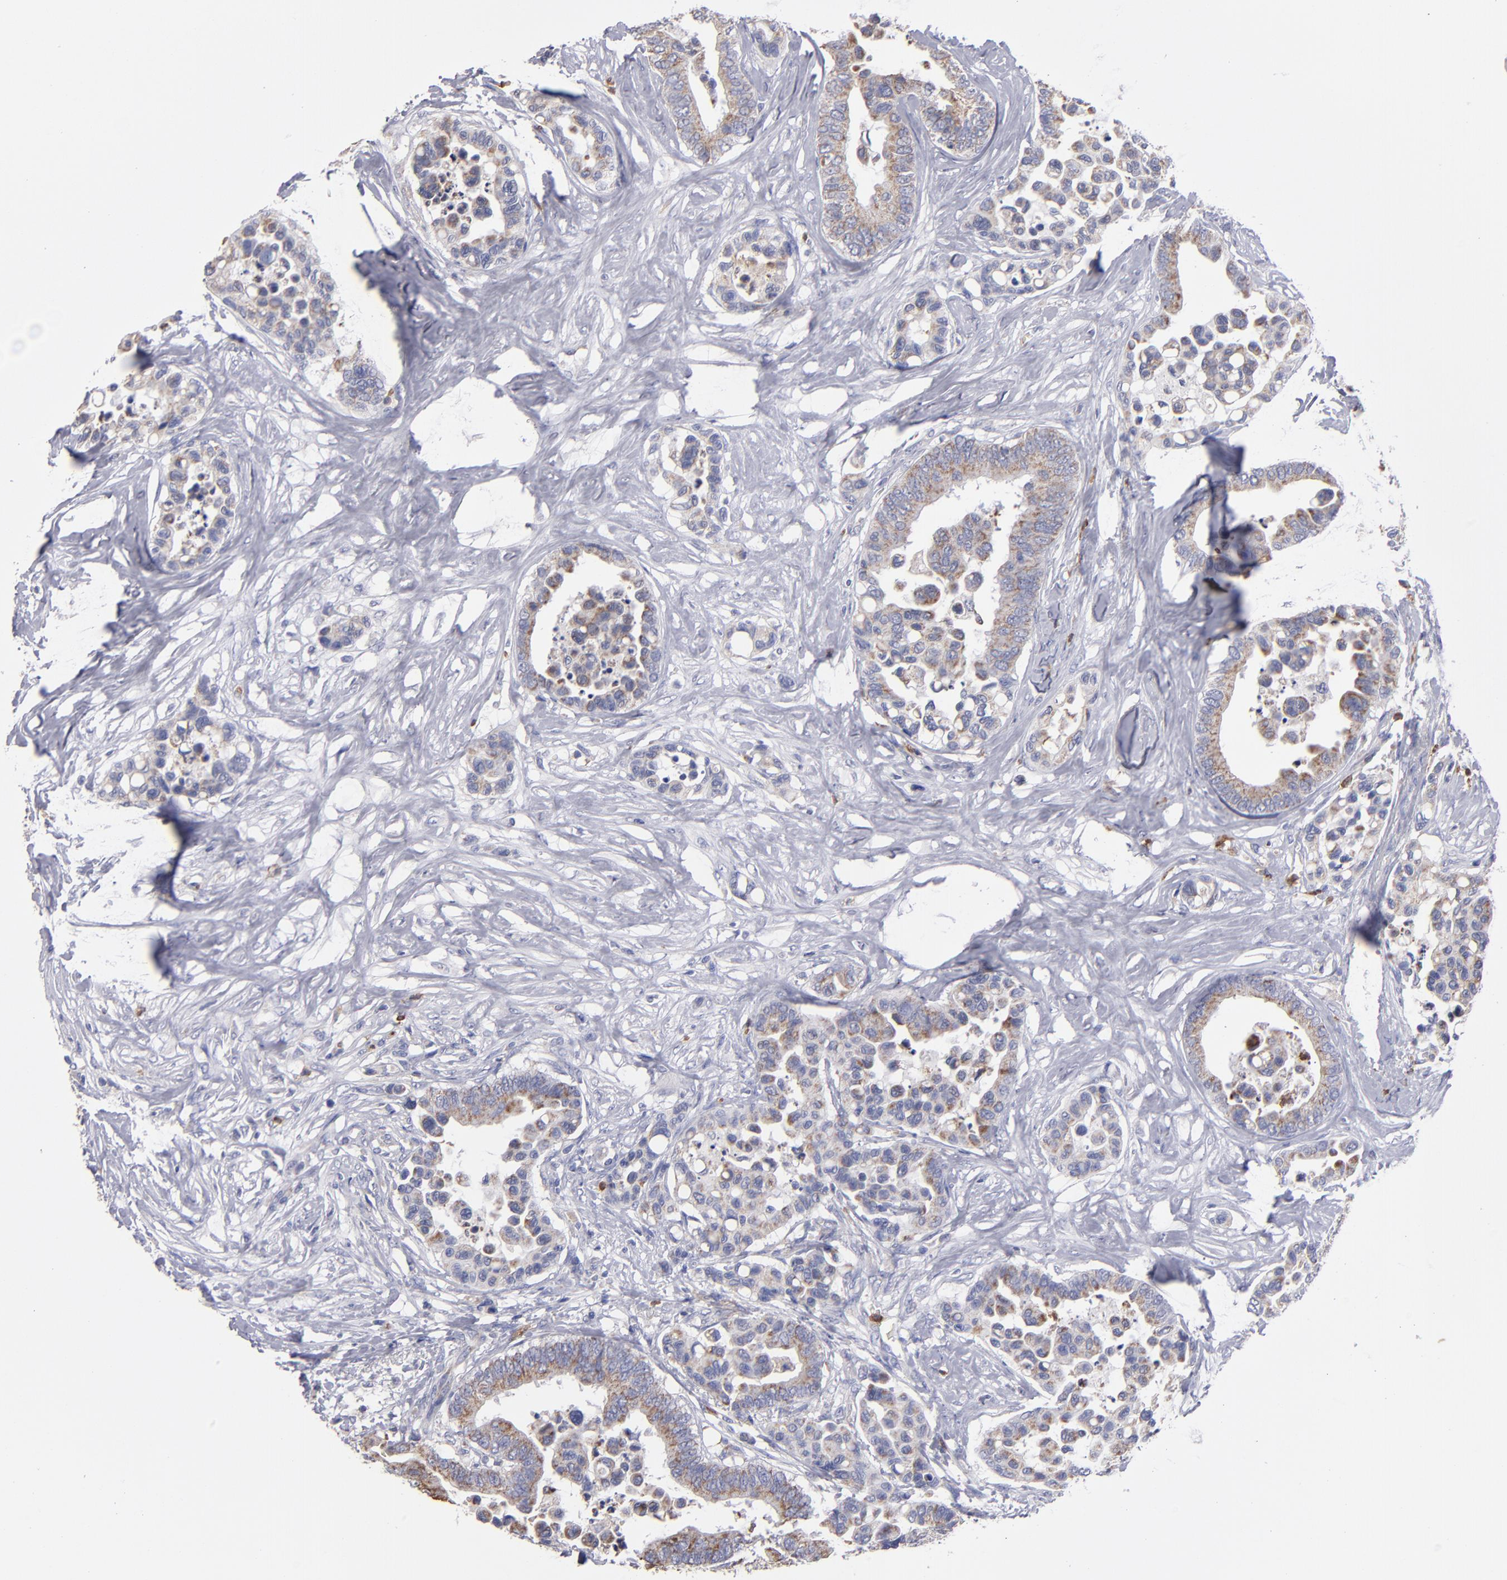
{"staining": {"intensity": "weak", "quantity": ">75%", "location": "cytoplasmic/membranous"}, "tissue": "colorectal cancer", "cell_type": "Tumor cells", "image_type": "cancer", "snomed": [{"axis": "morphology", "description": "Adenocarcinoma, NOS"}, {"axis": "topography", "description": "Colon"}], "caption": "Immunohistochemistry (DAB) staining of human colorectal adenocarcinoma displays weak cytoplasmic/membranous protein positivity in approximately >75% of tumor cells.", "gene": "FGR", "patient": {"sex": "male", "age": 82}}